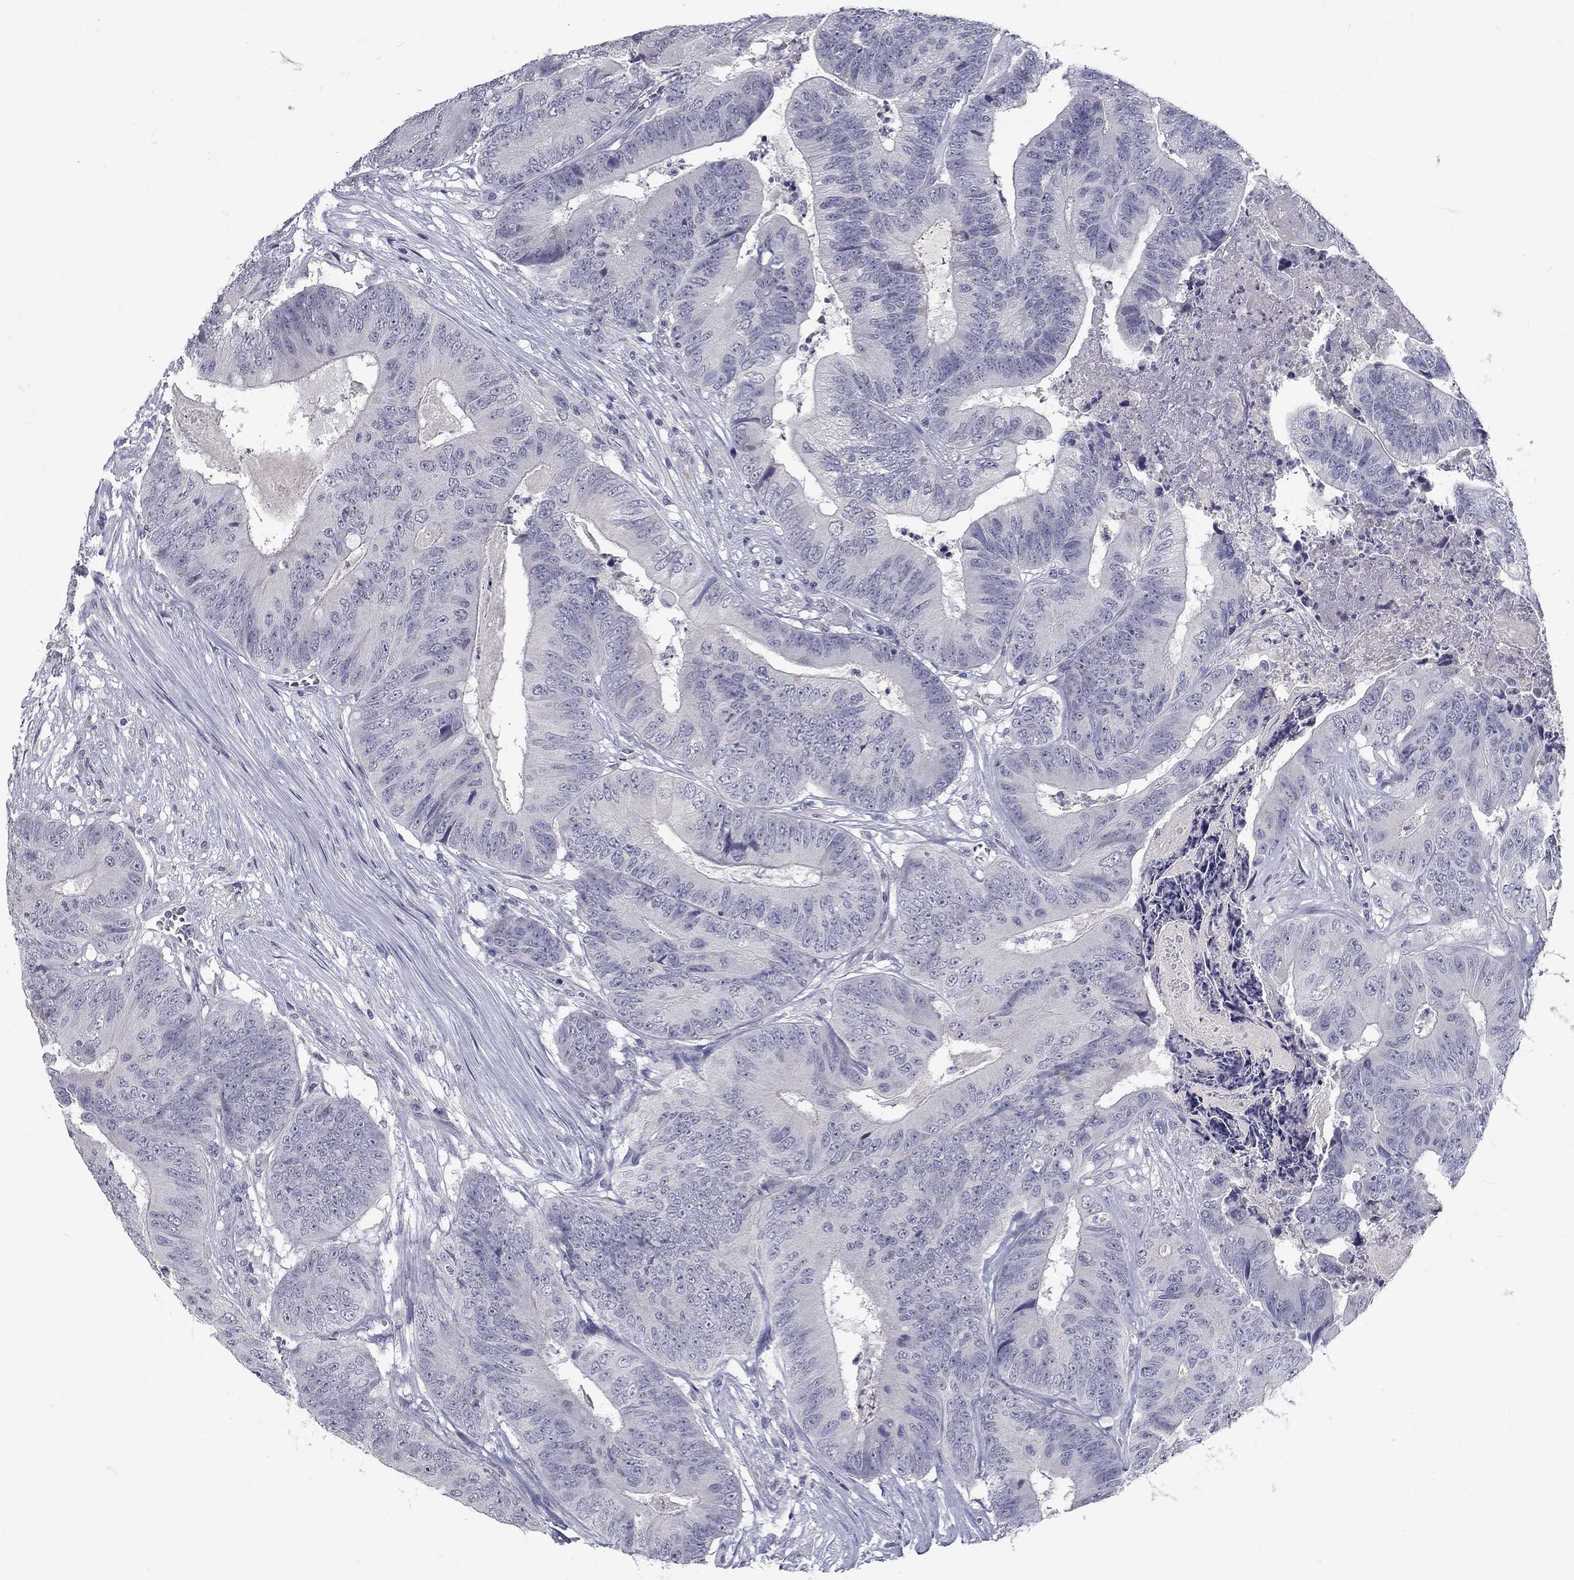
{"staining": {"intensity": "negative", "quantity": "none", "location": "none"}, "tissue": "colorectal cancer", "cell_type": "Tumor cells", "image_type": "cancer", "snomed": [{"axis": "morphology", "description": "Adenocarcinoma, NOS"}, {"axis": "topography", "description": "Colon"}], "caption": "An IHC histopathology image of colorectal adenocarcinoma is shown. There is no staining in tumor cells of colorectal adenocarcinoma.", "gene": "NOS1", "patient": {"sex": "male", "age": 84}}